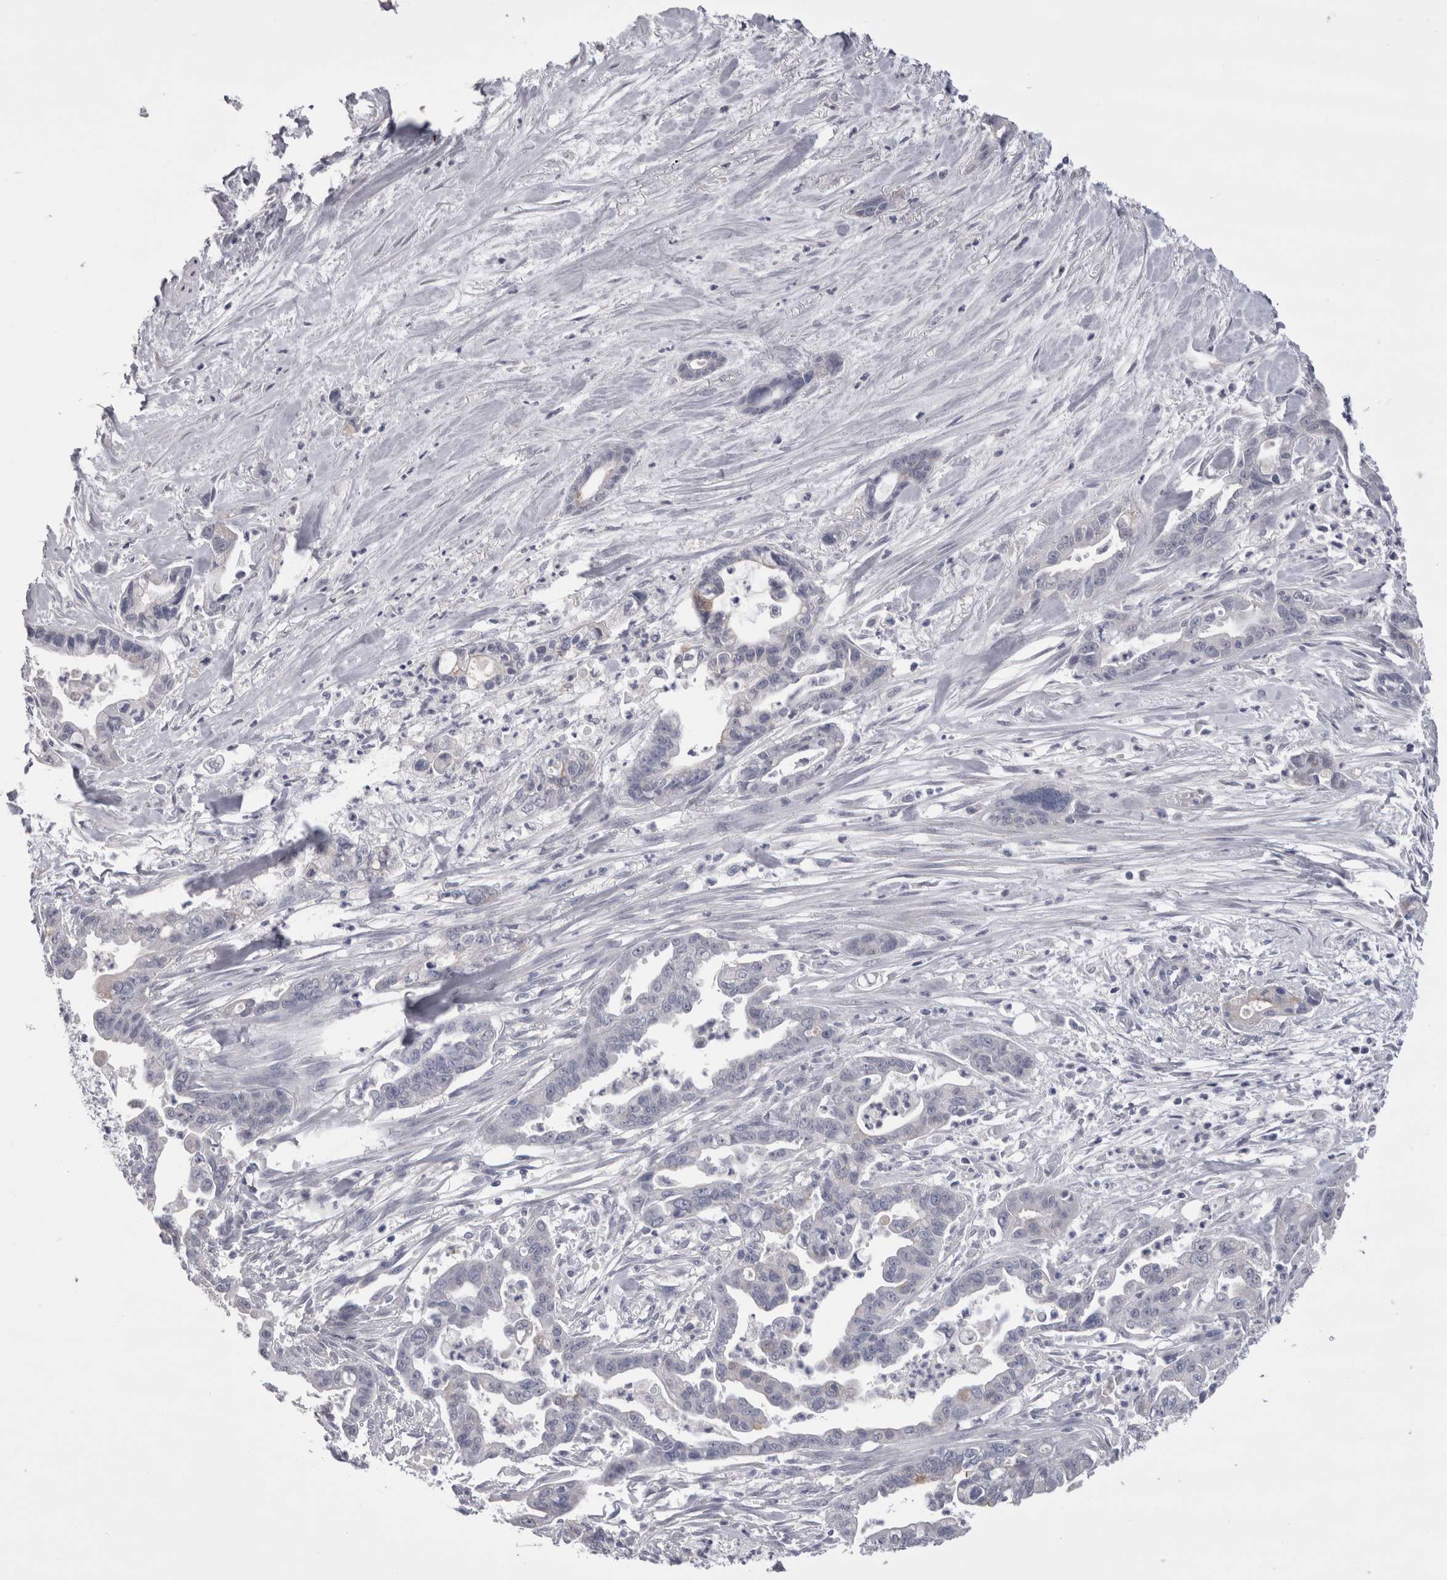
{"staining": {"intensity": "negative", "quantity": "none", "location": "none"}, "tissue": "pancreatic cancer", "cell_type": "Tumor cells", "image_type": "cancer", "snomed": [{"axis": "morphology", "description": "Adenocarcinoma, NOS"}, {"axis": "topography", "description": "Pancreas"}], "caption": "Tumor cells show no significant staining in adenocarcinoma (pancreatic). Brightfield microscopy of immunohistochemistry (IHC) stained with DAB (3,3'-diaminobenzidine) (brown) and hematoxylin (blue), captured at high magnification.", "gene": "CDHR5", "patient": {"sex": "male", "age": 70}}